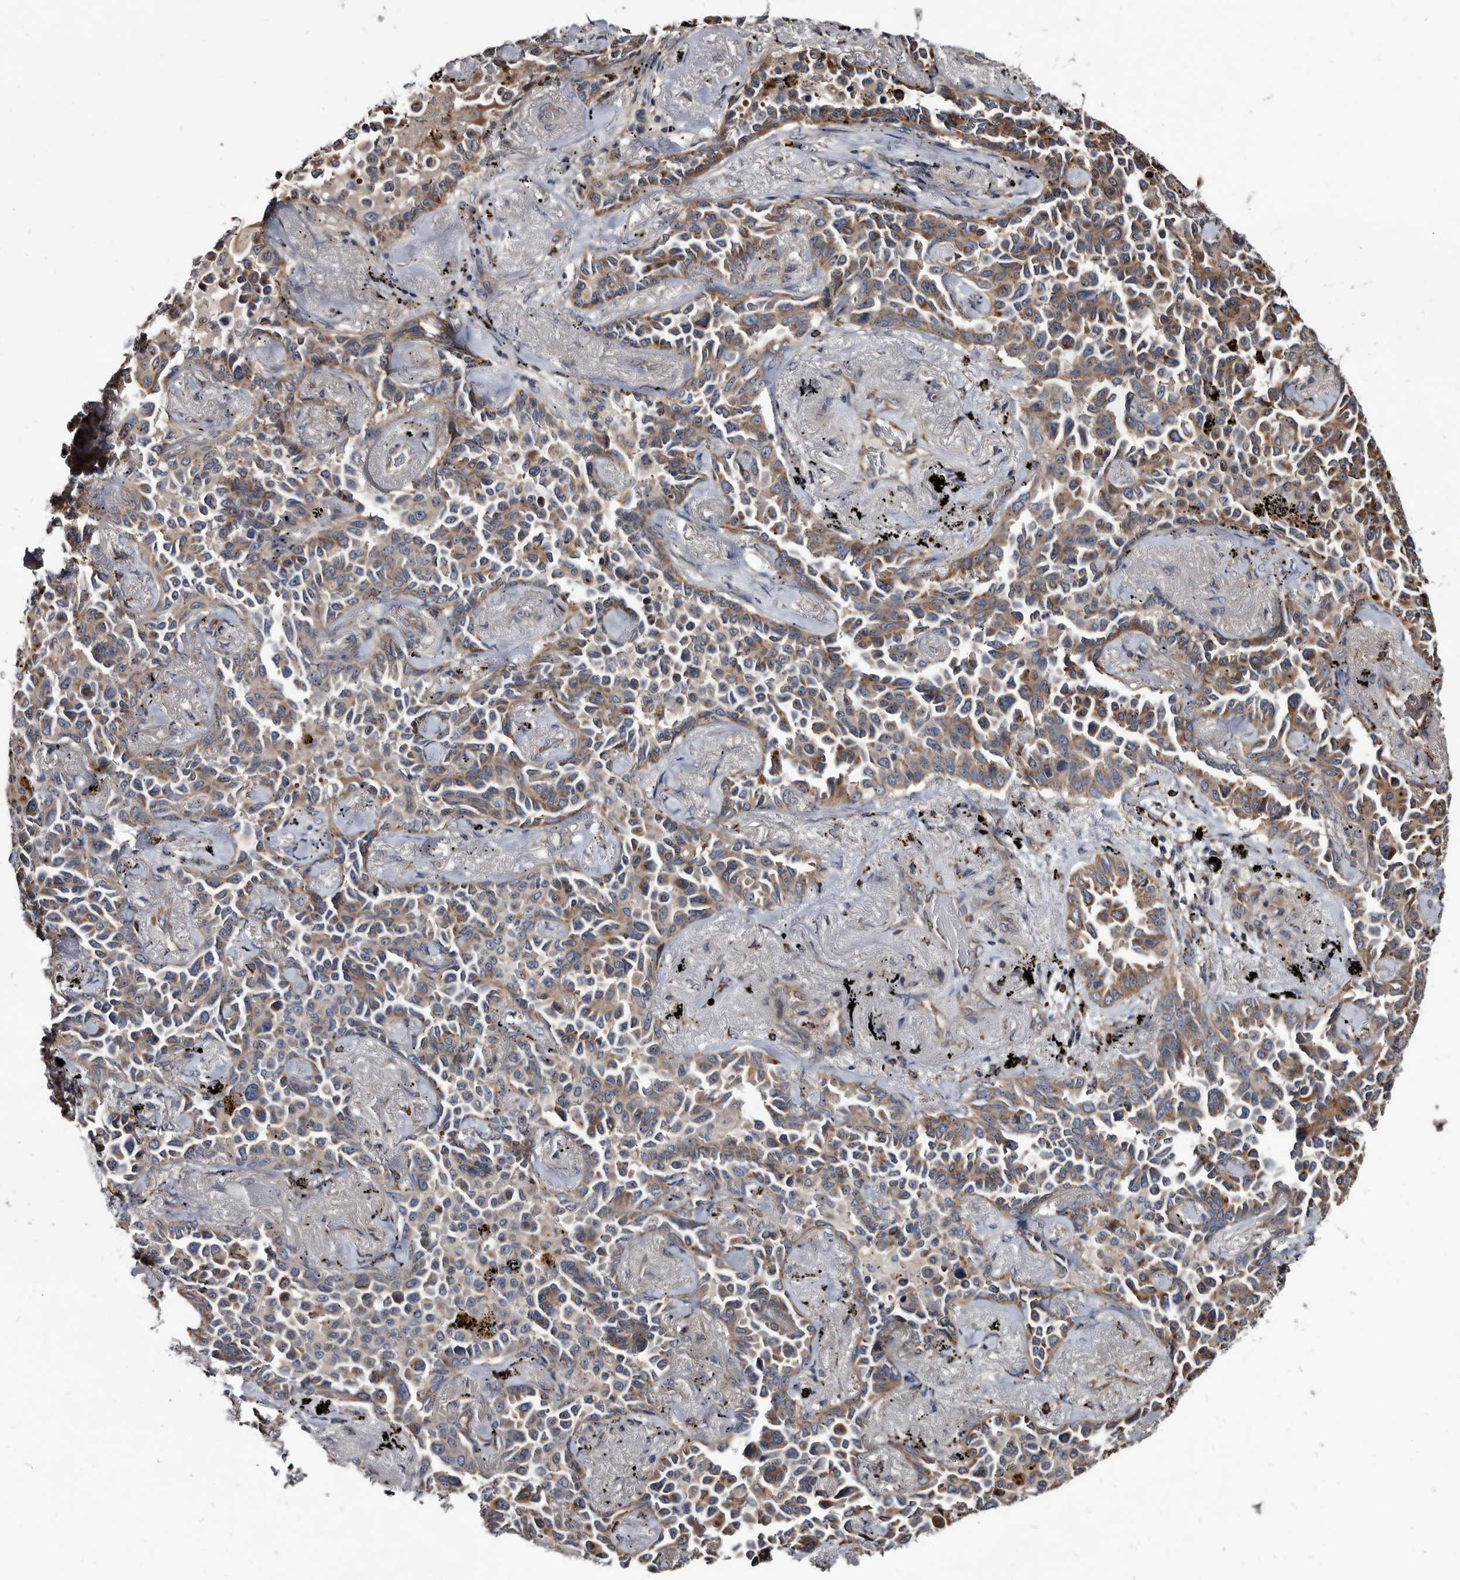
{"staining": {"intensity": "moderate", "quantity": ">75%", "location": "cytoplasmic/membranous"}, "tissue": "lung cancer", "cell_type": "Tumor cells", "image_type": "cancer", "snomed": [{"axis": "morphology", "description": "Adenocarcinoma, NOS"}, {"axis": "topography", "description": "Lung"}], "caption": "A medium amount of moderate cytoplasmic/membranous expression is seen in approximately >75% of tumor cells in adenocarcinoma (lung) tissue.", "gene": "CTSA", "patient": {"sex": "female", "age": 67}}